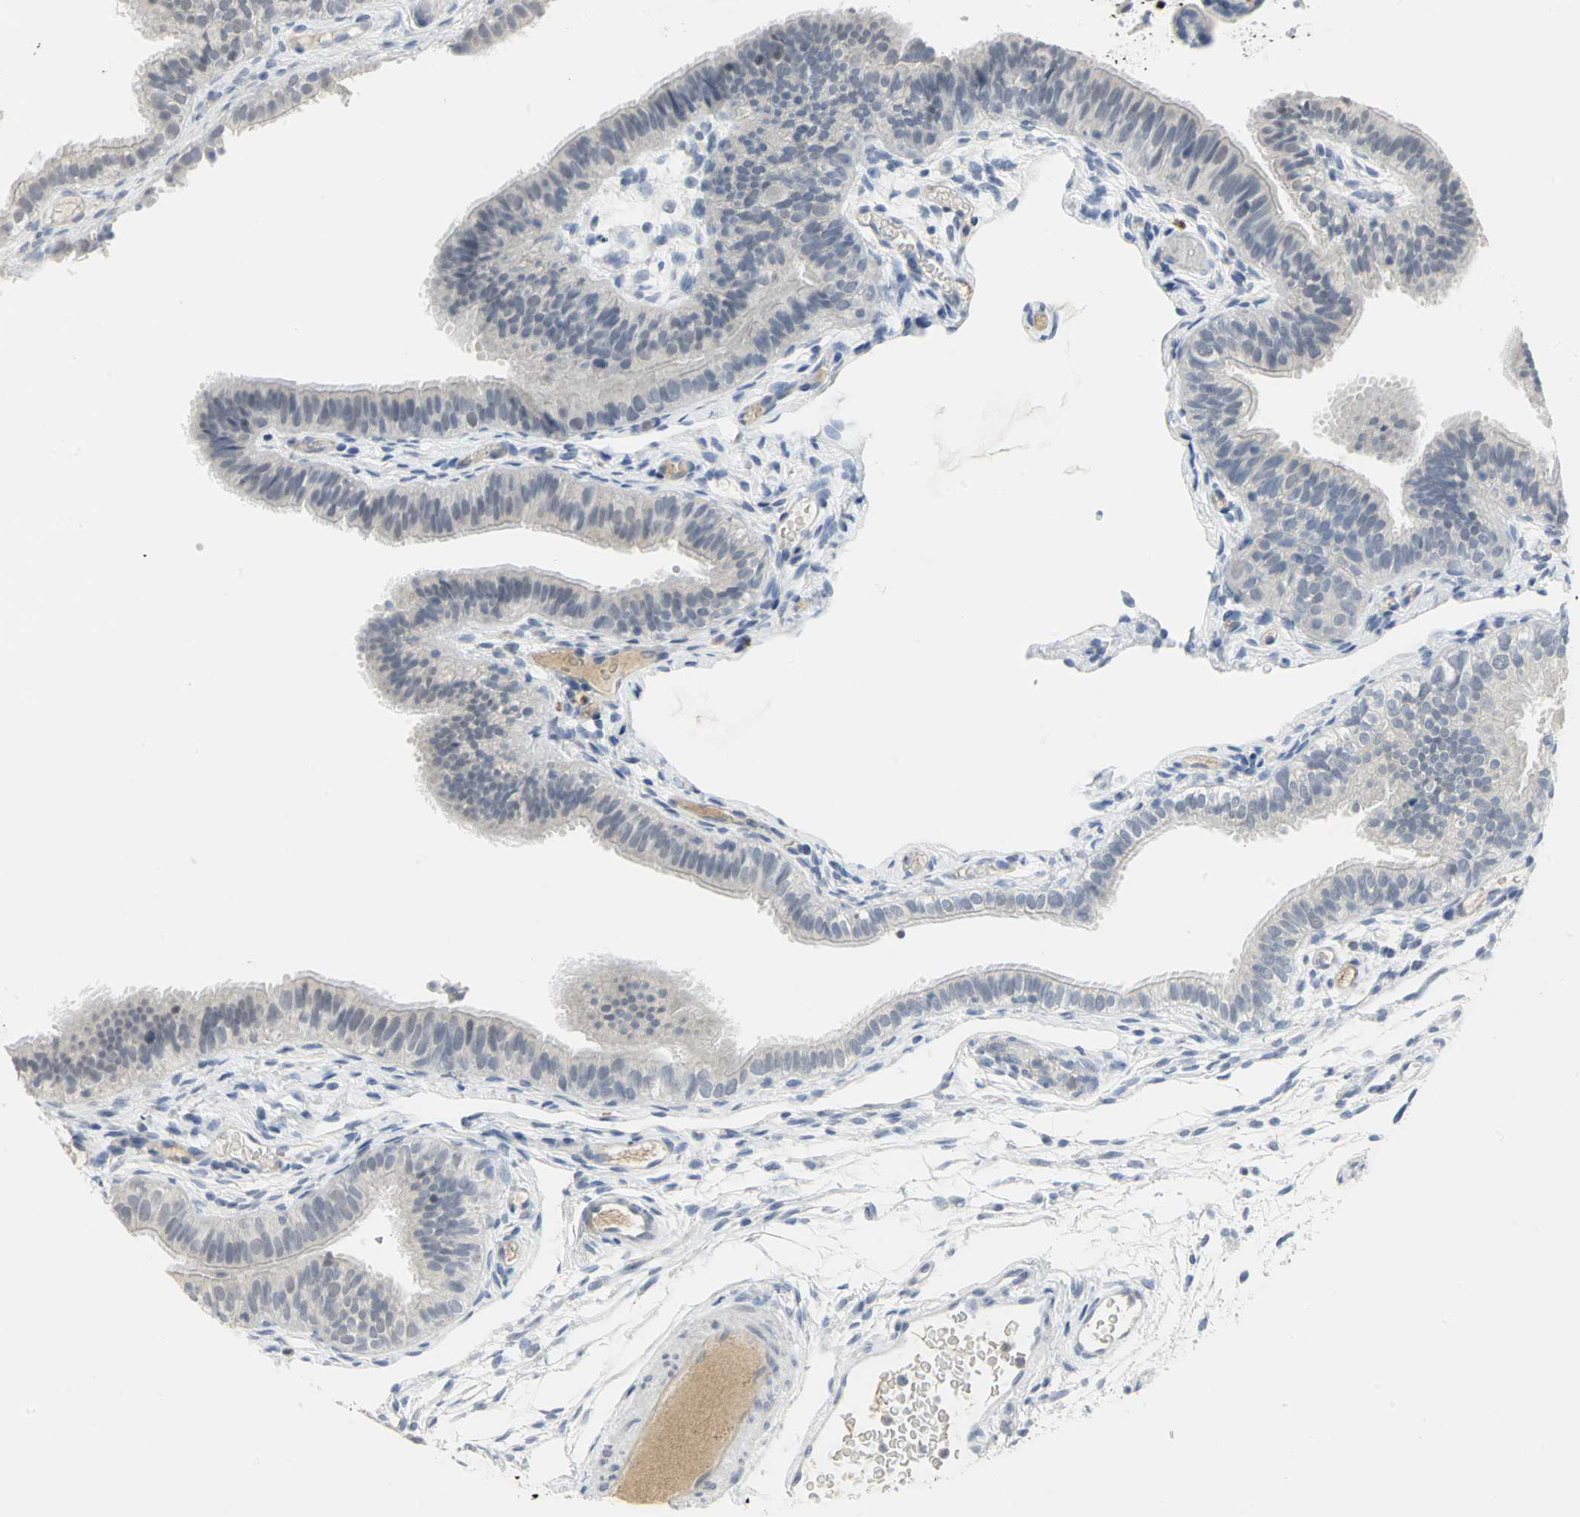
{"staining": {"intensity": "negative", "quantity": "none", "location": "none"}, "tissue": "fallopian tube", "cell_type": "Glandular cells", "image_type": "normal", "snomed": [{"axis": "morphology", "description": "Normal tissue, NOS"}, {"axis": "morphology", "description": "Dermoid, NOS"}, {"axis": "topography", "description": "Fallopian tube"}], "caption": "Glandular cells show no significant protein expression in benign fallopian tube. Brightfield microscopy of immunohistochemistry stained with DAB (brown) and hematoxylin (blue), captured at high magnification.", "gene": "ZIC1", "patient": {"sex": "female", "age": 33}}